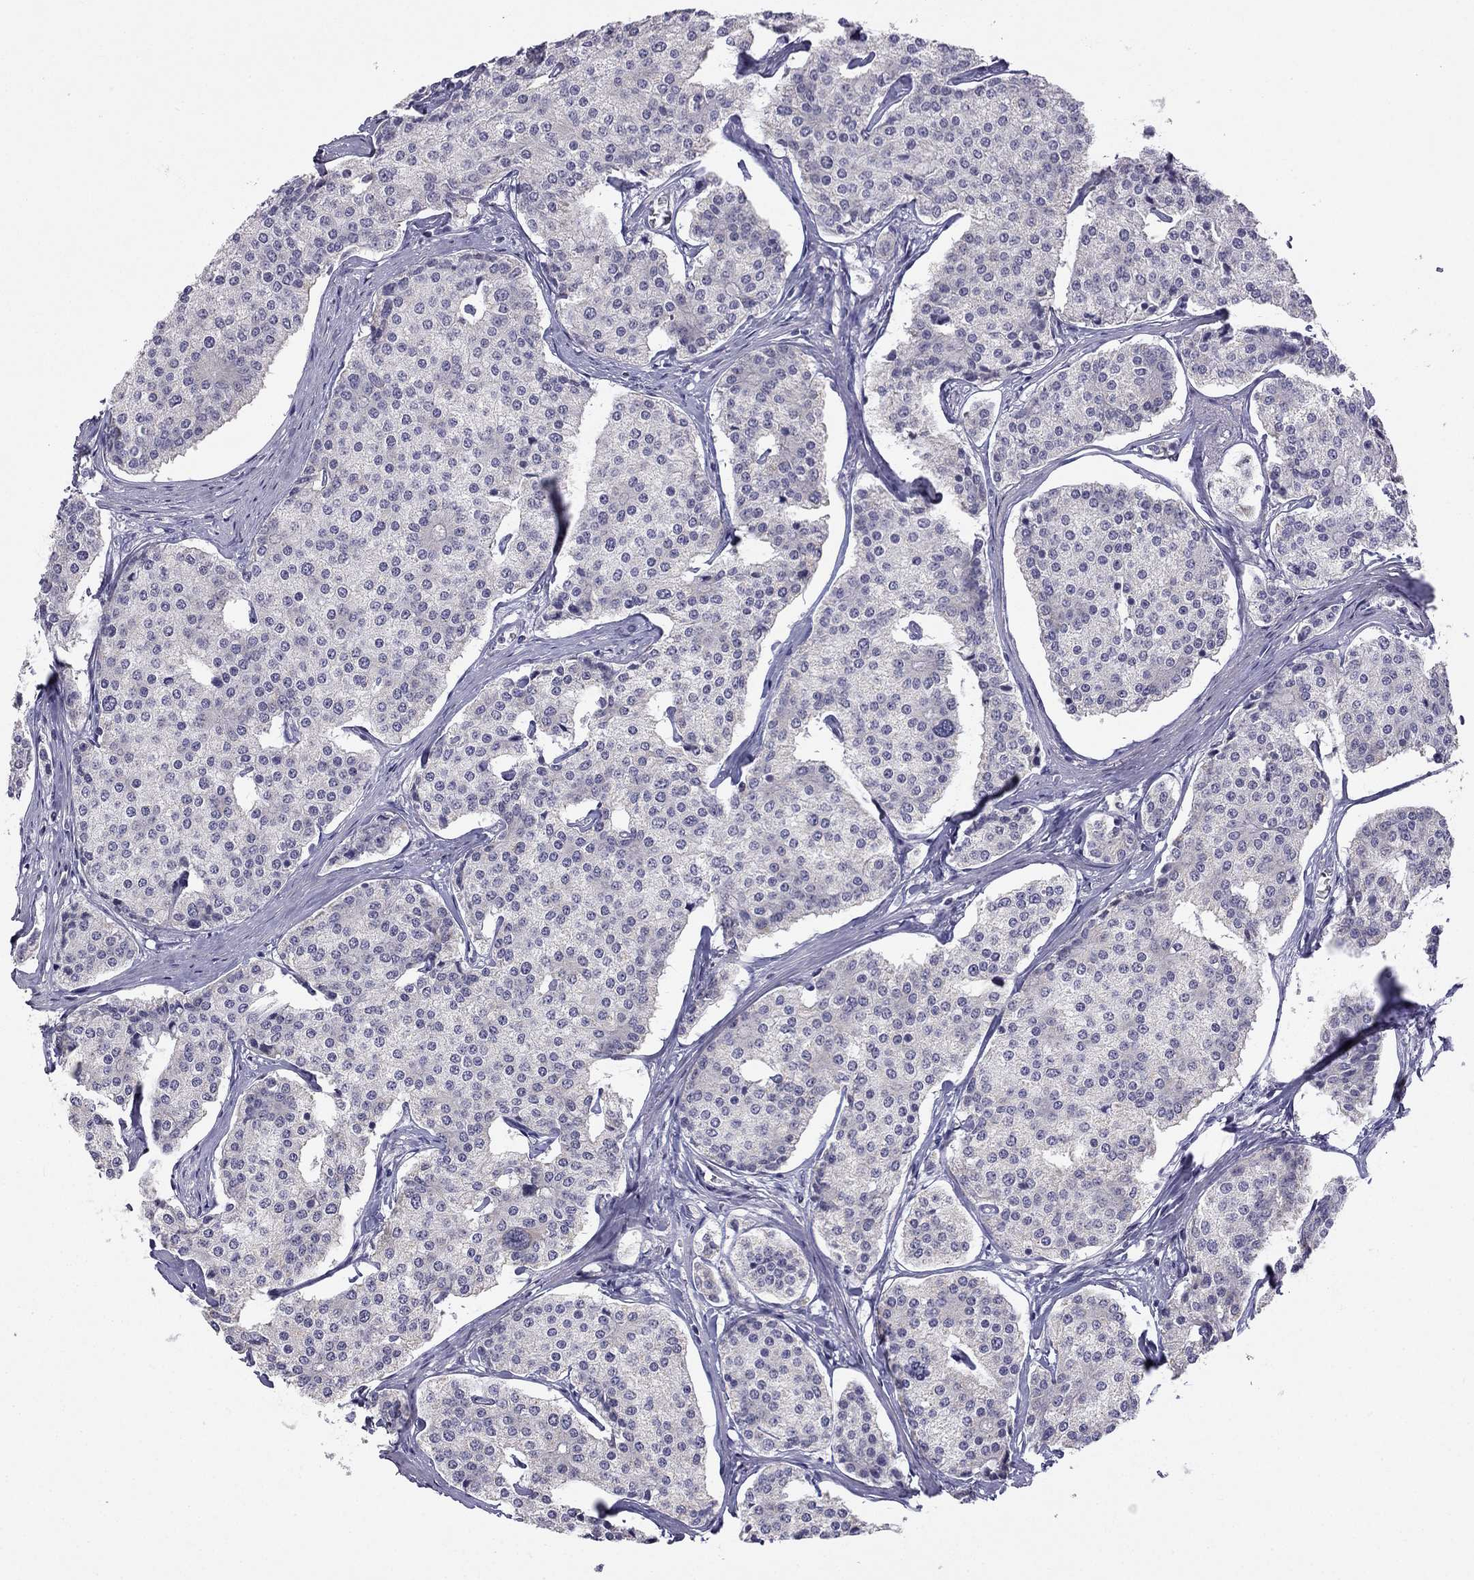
{"staining": {"intensity": "weak", "quantity": "<25%", "location": "cytoplasmic/membranous"}, "tissue": "carcinoid", "cell_type": "Tumor cells", "image_type": "cancer", "snomed": [{"axis": "morphology", "description": "Carcinoid, malignant, NOS"}, {"axis": "topography", "description": "Small intestine"}], "caption": "Tumor cells show no significant protein positivity in carcinoid.", "gene": "C5orf49", "patient": {"sex": "female", "age": 65}}